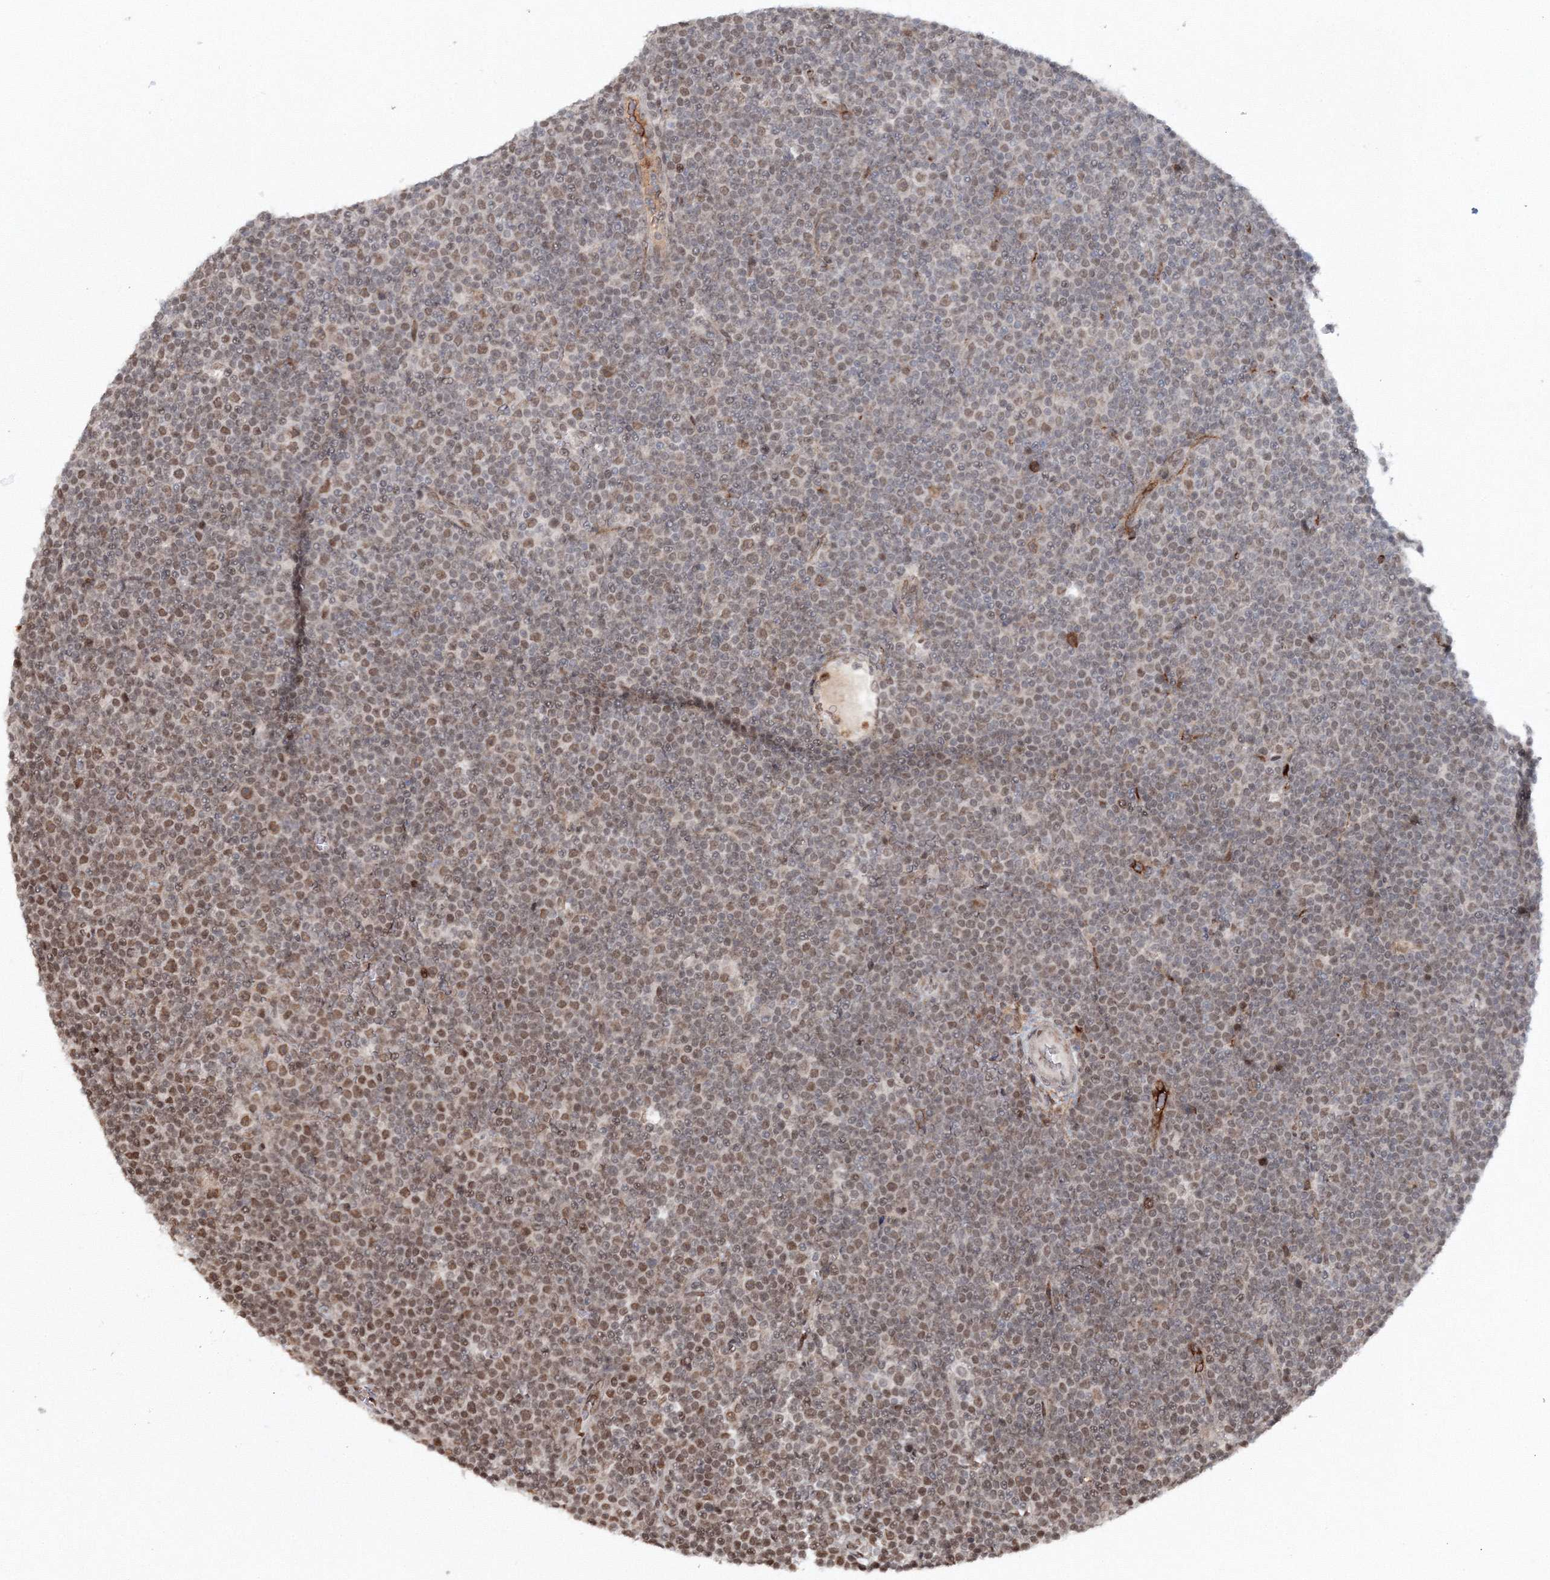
{"staining": {"intensity": "moderate", "quantity": ">75%", "location": "nuclear"}, "tissue": "lymphoma", "cell_type": "Tumor cells", "image_type": "cancer", "snomed": [{"axis": "morphology", "description": "Malignant lymphoma, non-Hodgkin's type, Low grade"}, {"axis": "topography", "description": "Lymph node"}], "caption": "Low-grade malignant lymphoma, non-Hodgkin's type was stained to show a protein in brown. There is medium levels of moderate nuclear staining in about >75% of tumor cells. (IHC, brightfield microscopy, high magnification).", "gene": "C3orf33", "patient": {"sex": "female", "age": 67}}